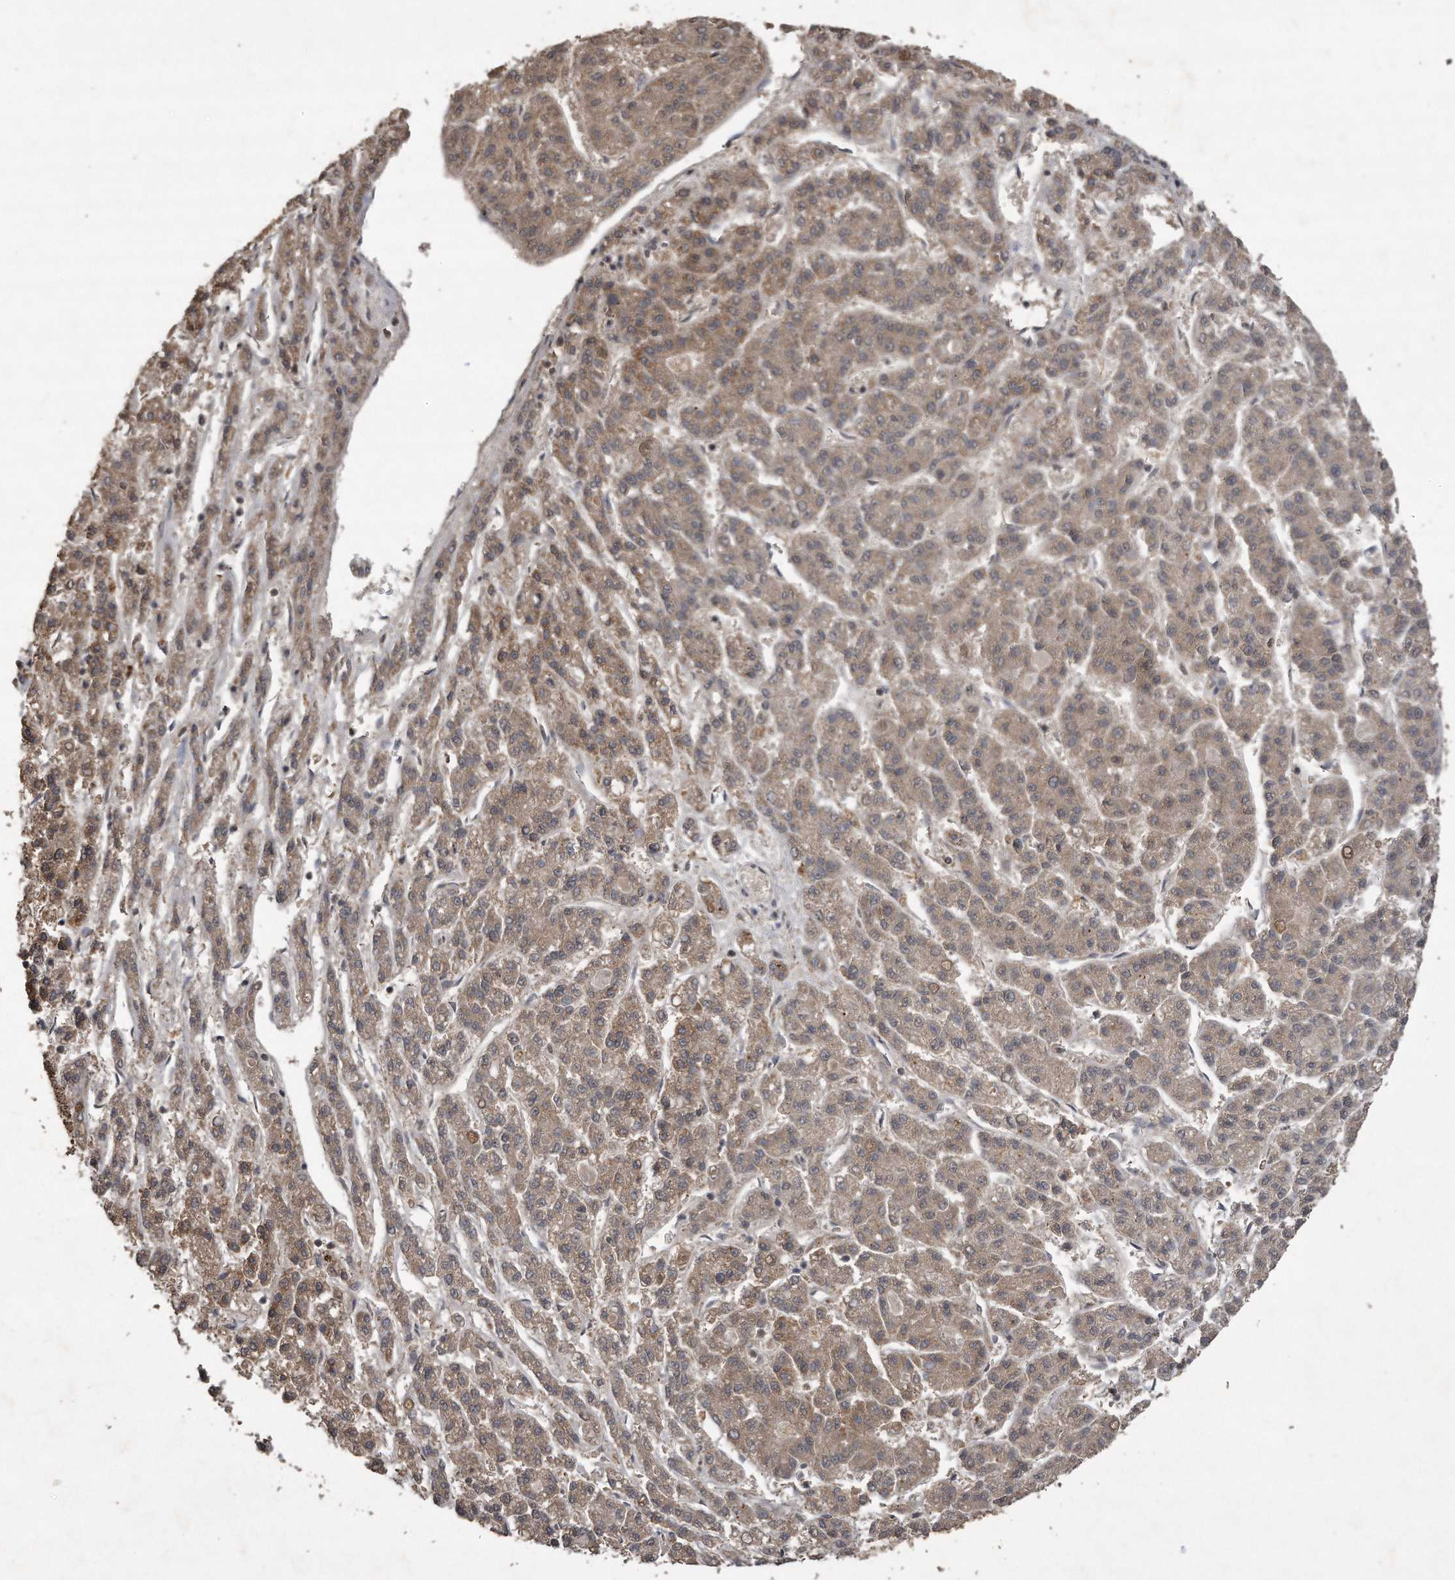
{"staining": {"intensity": "weak", "quantity": ">75%", "location": "cytoplasmic/membranous"}, "tissue": "liver cancer", "cell_type": "Tumor cells", "image_type": "cancer", "snomed": [{"axis": "morphology", "description": "Carcinoma, Hepatocellular, NOS"}, {"axis": "topography", "description": "Liver"}], "caption": "Immunohistochemistry (IHC) of liver cancer shows low levels of weak cytoplasmic/membranous staining in approximately >75% of tumor cells.", "gene": "CRYZL1", "patient": {"sex": "male", "age": 70}}